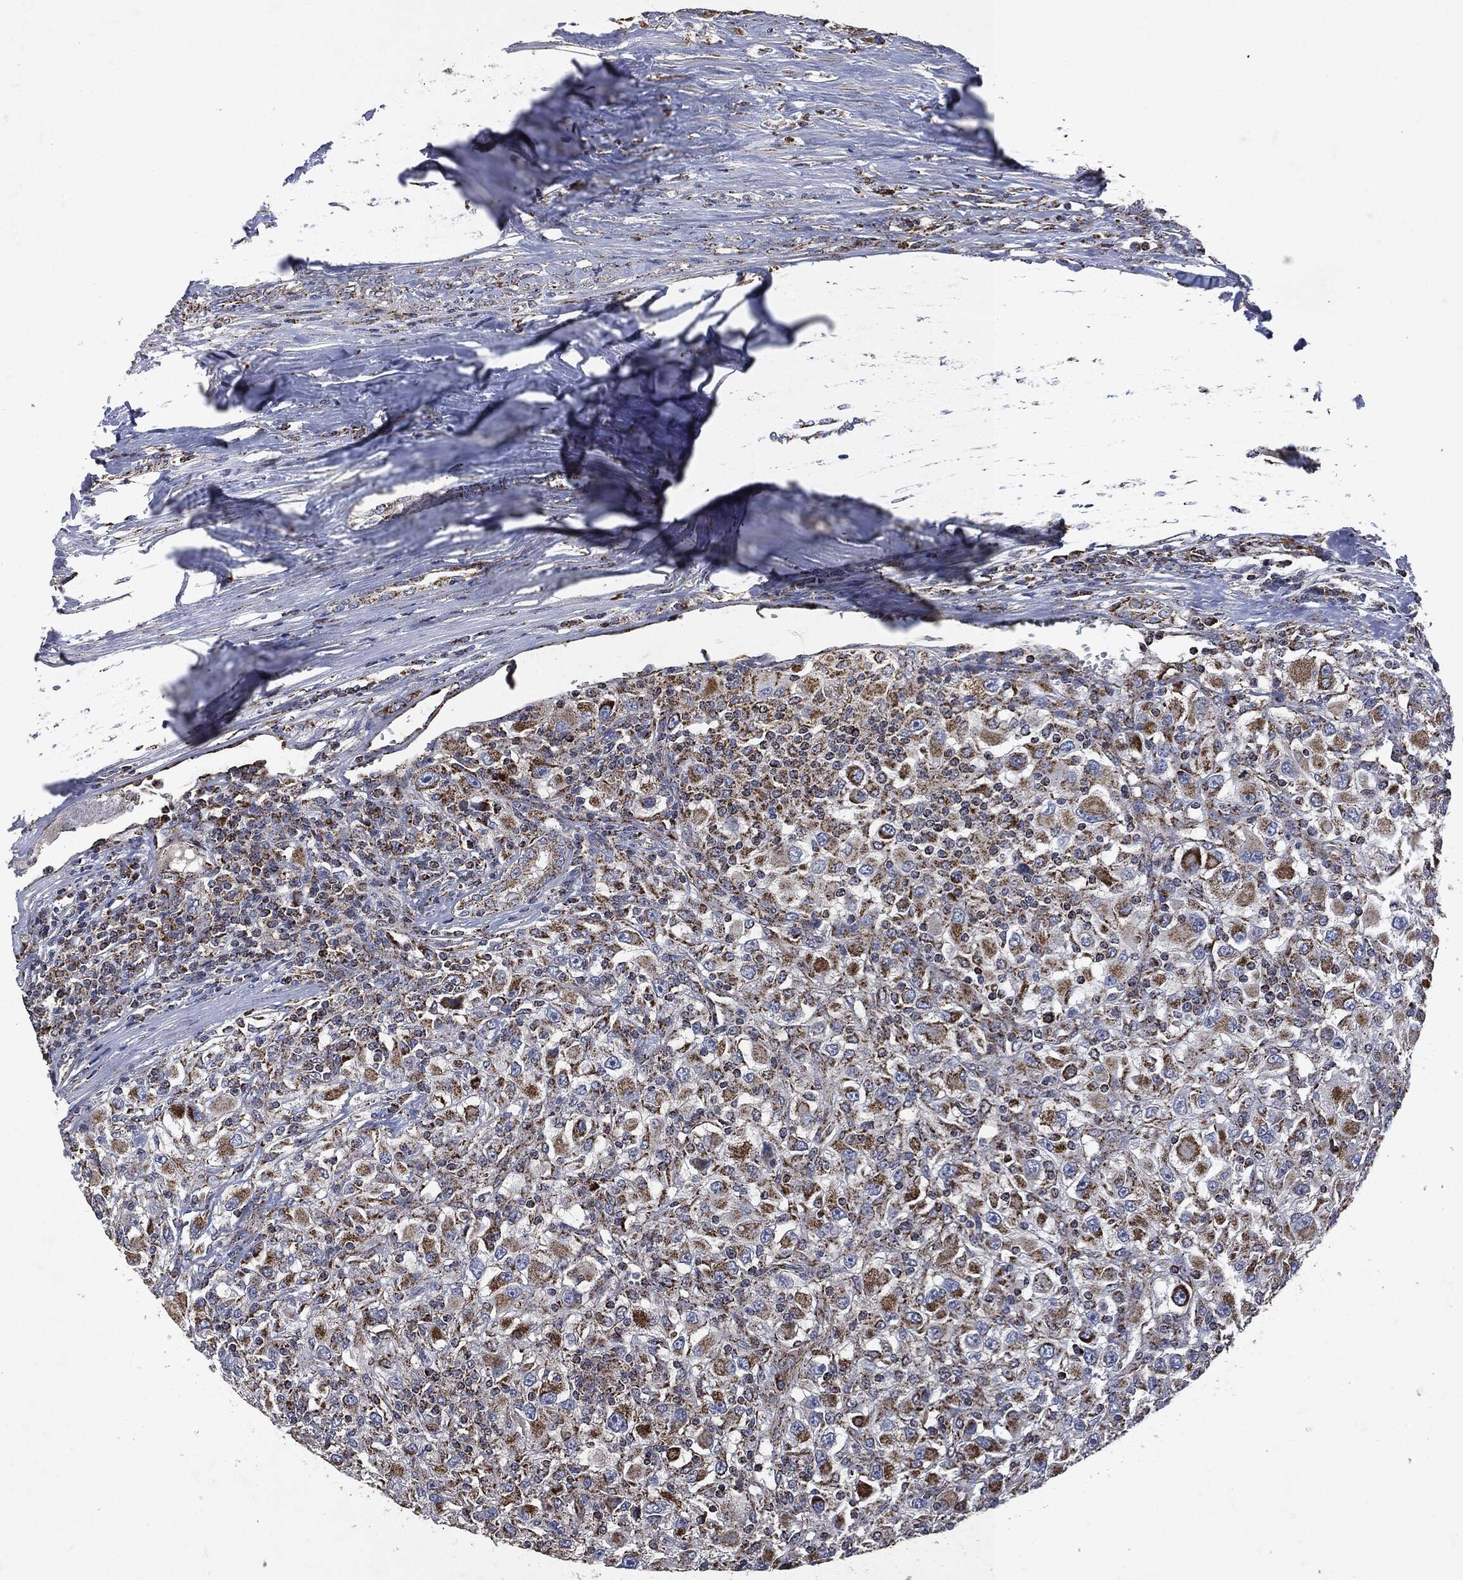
{"staining": {"intensity": "strong", "quantity": ">75%", "location": "cytoplasmic/membranous"}, "tissue": "renal cancer", "cell_type": "Tumor cells", "image_type": "cancer", "snomed": [{"axis": "morphology", "description": "Adenocarcinoma, NOS"}, {"axis": "topography", "description": "Kidney"}], "caption": "Renal cancer (adenocarcinoma) stained with a brown dye demonstrates strong cytoplasmic/membranous positive expression in about >75% of tumor cells.", "gene": "RYK", "patient": {"sex": "female", "age": 67}}